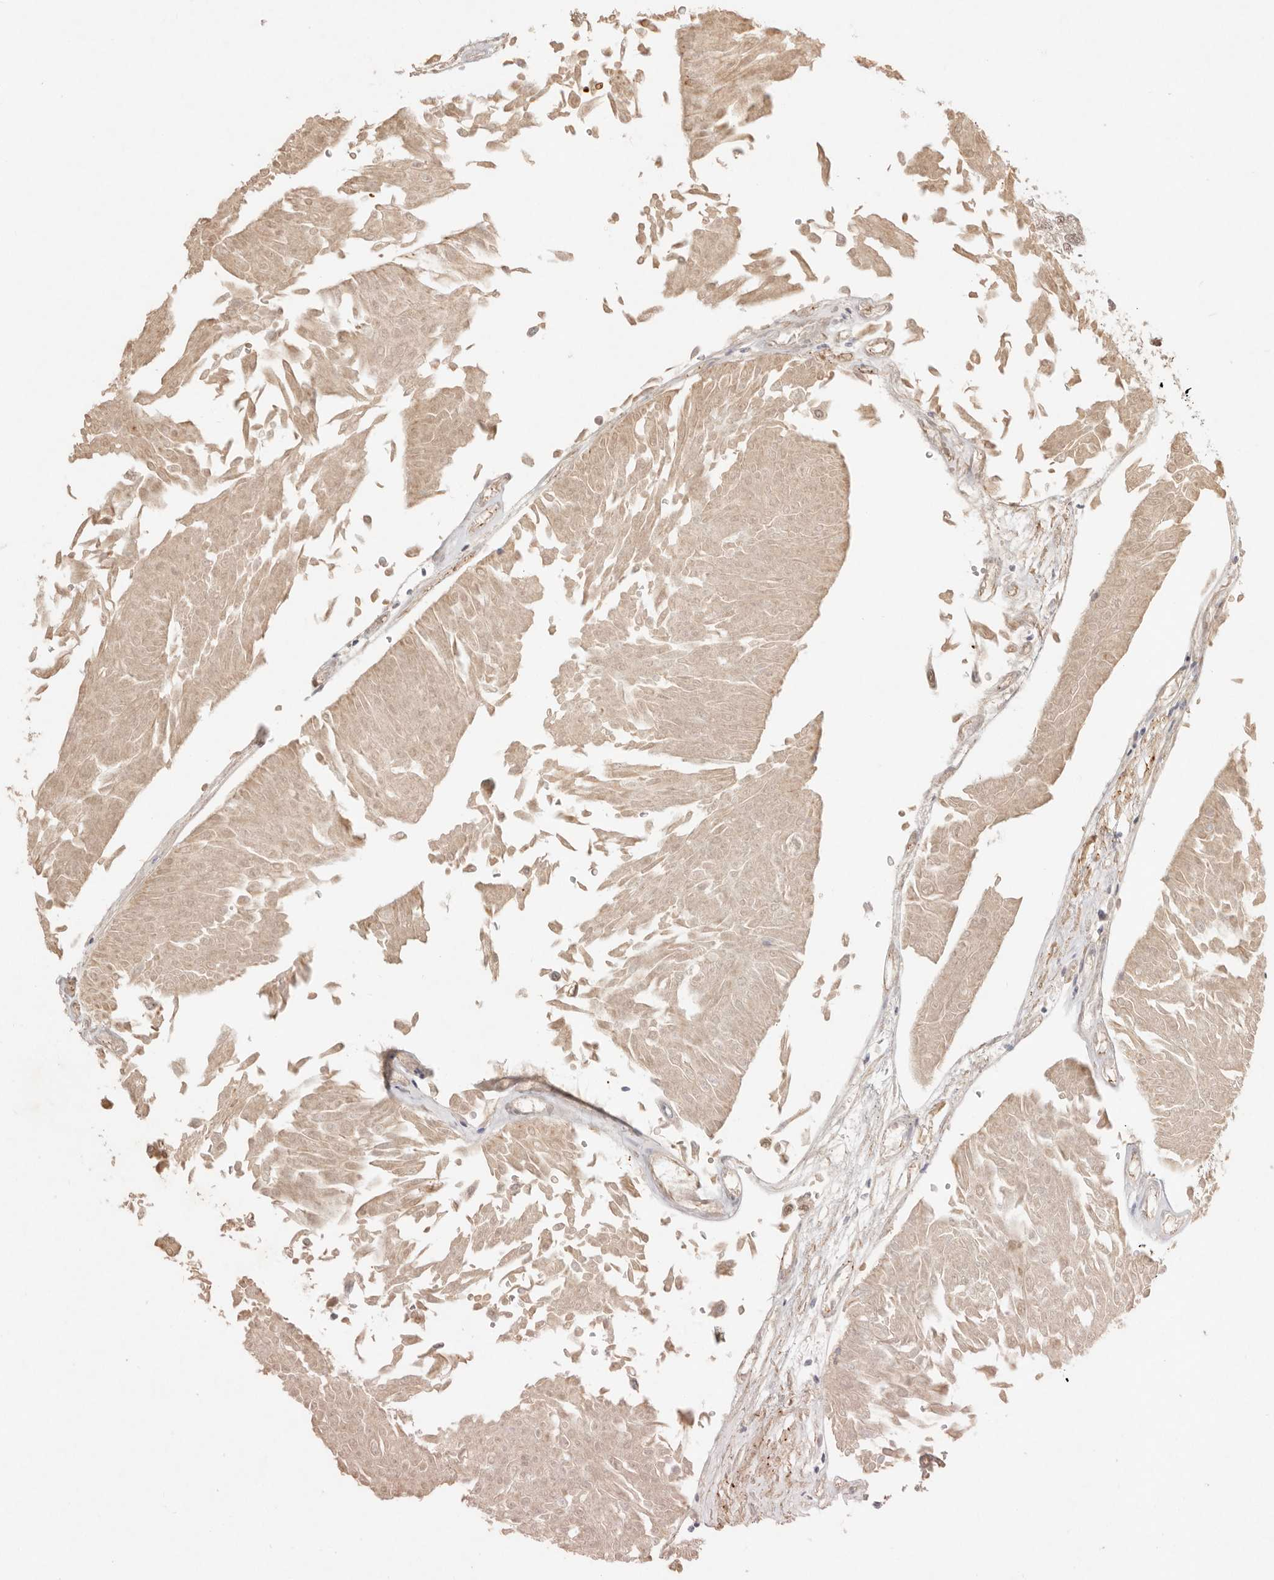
{"staining": {"intensity": "weak", "quantity": ">75%", "location": "cytoplasmic/membranous,nuclear"}, "tissue": "urothelial cancer", "cell_type": "Tumor cells", "image_type": "cancer", "snomed": [{"axis": "morphology", "description": "Urothelial carcinoma, Low grade"}, {"axis": "topography", "description": "Urinary bladder"}], "caption": "A brown stain highlights weak cytoplasmic/membranous and nuclear expression of a protein in low-grade urothelial carcinoma tumor cells. (DAB IHC, brown staining for protein, blue staining for nuclei).", "gene": "MEP1A", "patient": {"sex": "male", "age": 67}}